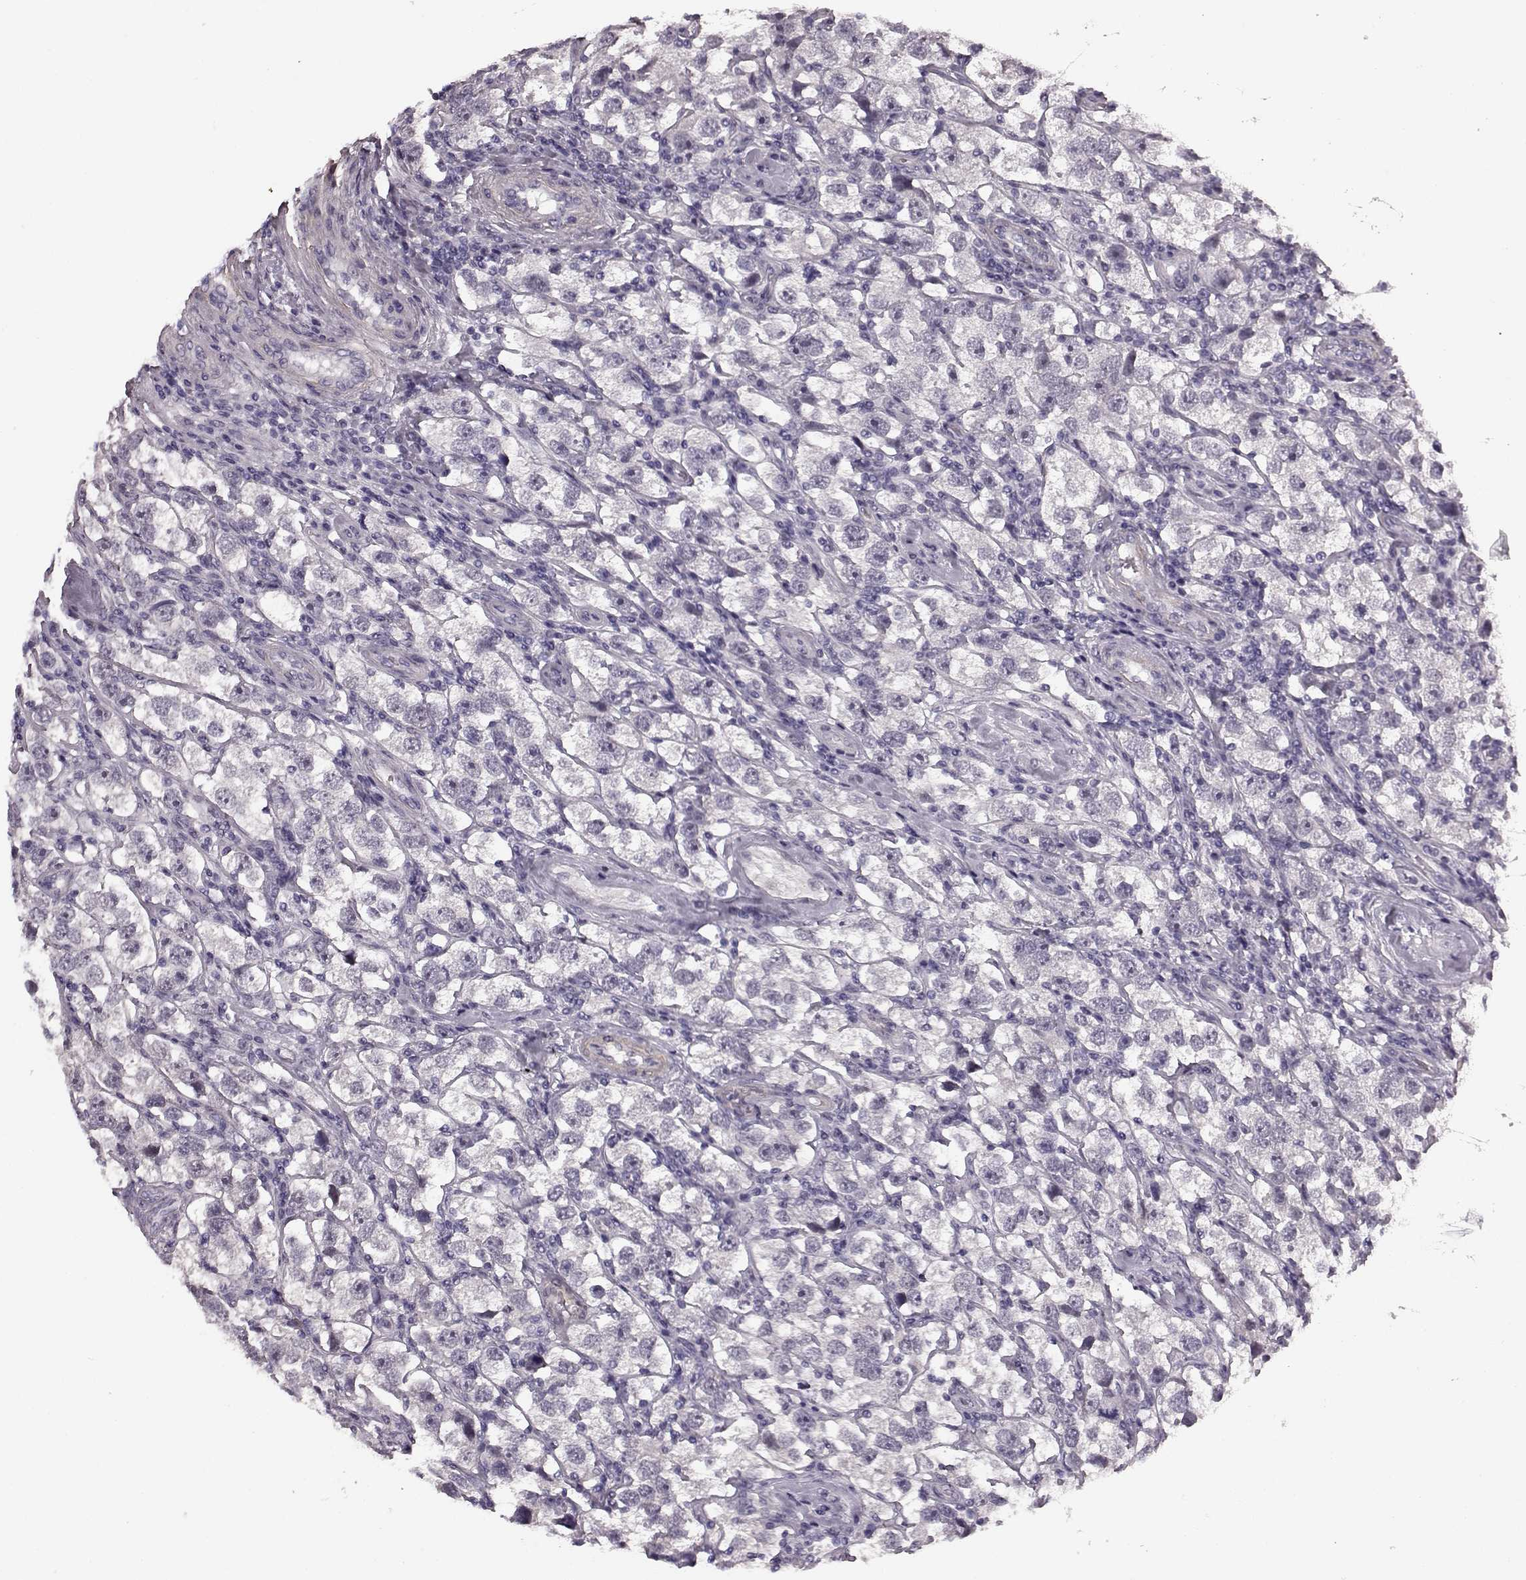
{"staining": {"intensity": "negative", "quantity": "none", "location": "none"}, "tissue": "testis cancer", "cell_type": "Tumor cells", "image_type": "cancer", "snomed": [{"axis": "morphology", "description": "Seminoma, NOS"}, {"axis": "topography", "description": "Testis"}], "caption": "Human seminoma (testis) stained for a protein using immunohistochemistry demonstrates no expression in tumor cells.", "gene": "SLCO3A1", "patient": {"sex": "male", "age": 26}}